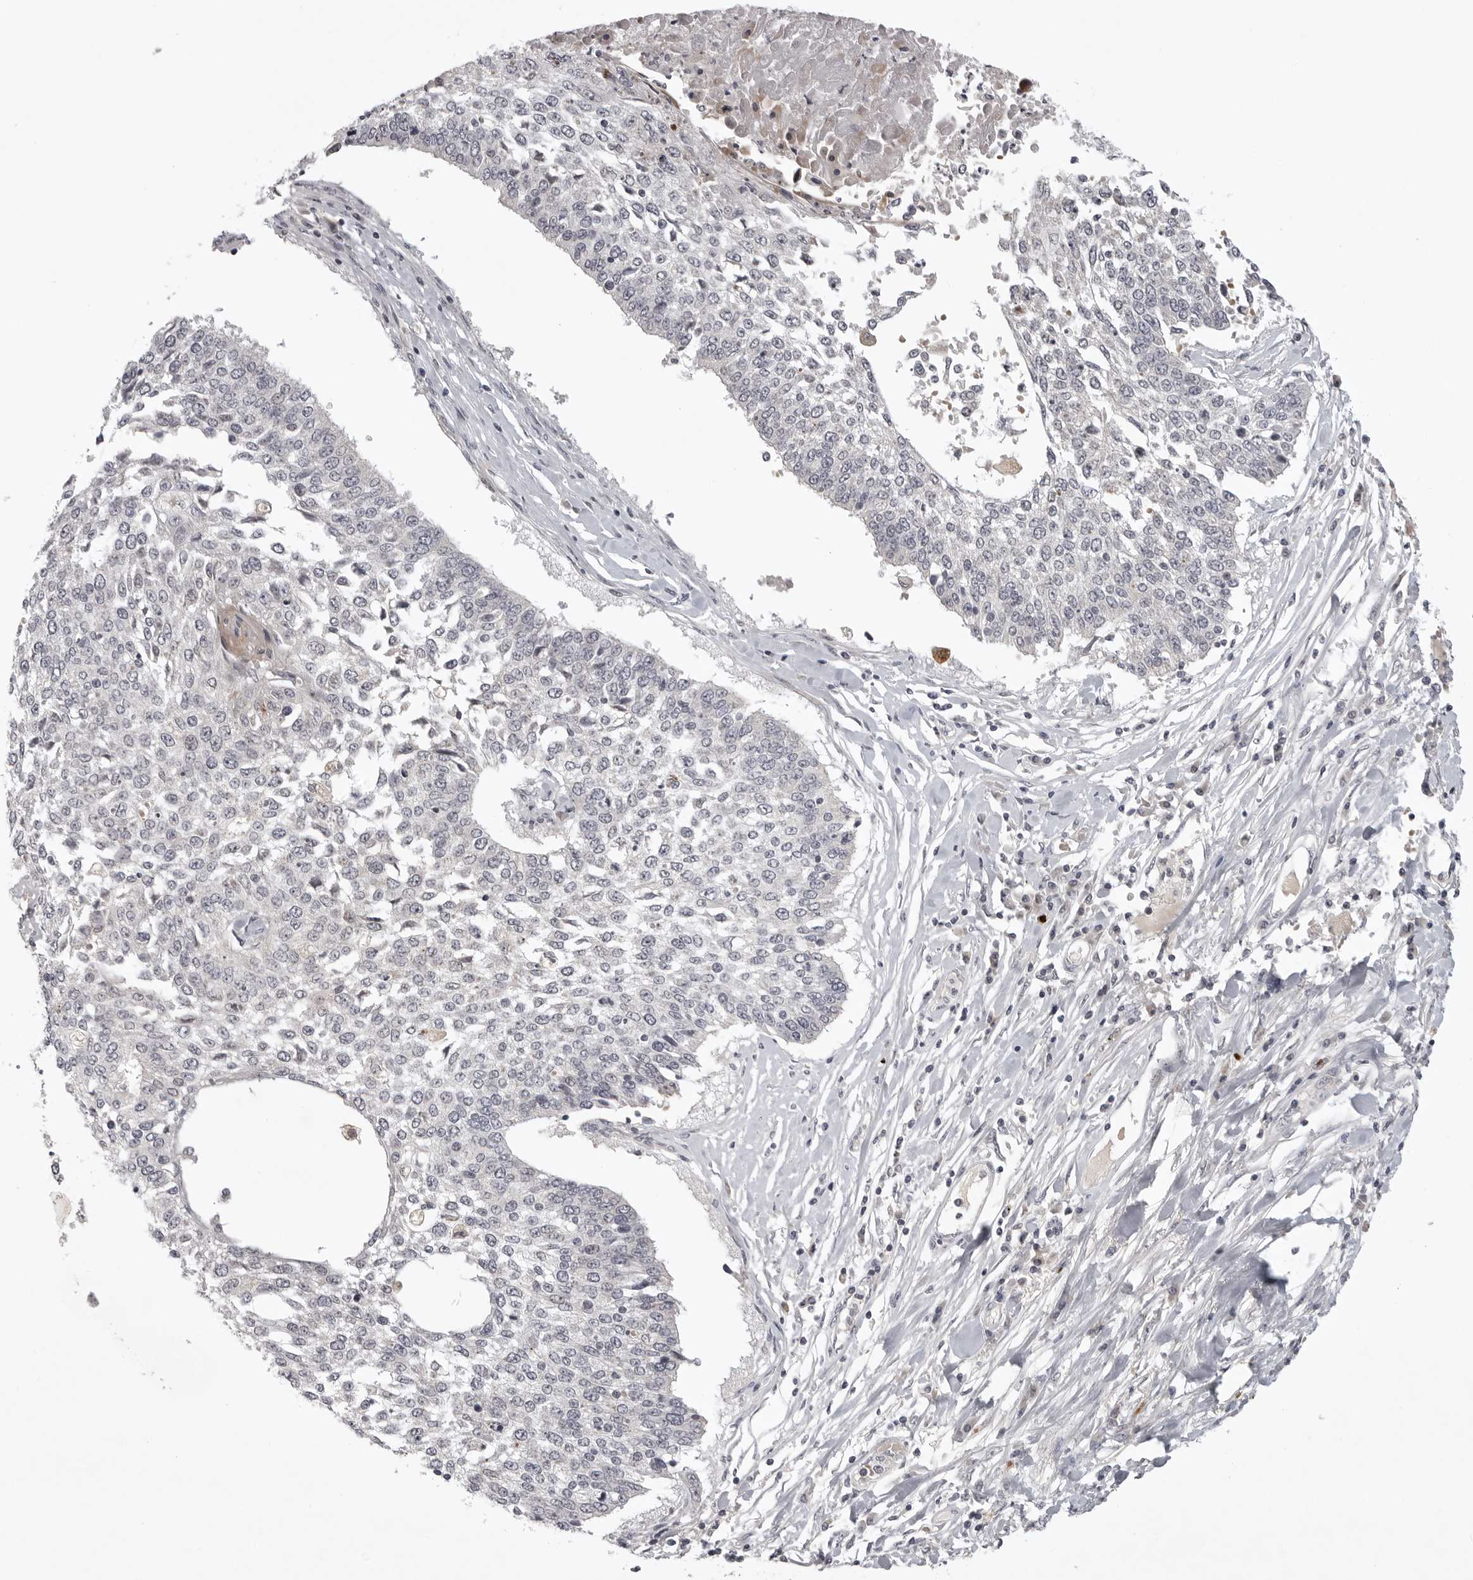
{"staining": {"intensity": "negative", "quantity": "none", "location": "none"}, "tissue": "lung cancer", "cell_type": "Tumor cells", "image_type": "cancer", "snomed": [{"axis": "morphology", "description": "Normal tissue, NOS"}, {"axis": "morphology", "description": "Squamous cell carcinoma, NOS"}, {"axis": "topography", "description": "Cartilage tissue"}, {"axis": "topography", "description": "Bronchus"}, {"axis": "topography", "description": "Lung"}, {"axis": "topography", "description": "Peripheral nerve tissue"}], "caption": "The IHC micrograph has no significant positivity in tumor cells of squamous cell carcinoma (lung) tissue. (DAB (3,3'-diaminobenzidine) immunohistochemistry (IHC) visualized using brightfield microscopy, high magnification).", "gene": "CD300LD", "patient": {"sex": "female", "age": 49}}